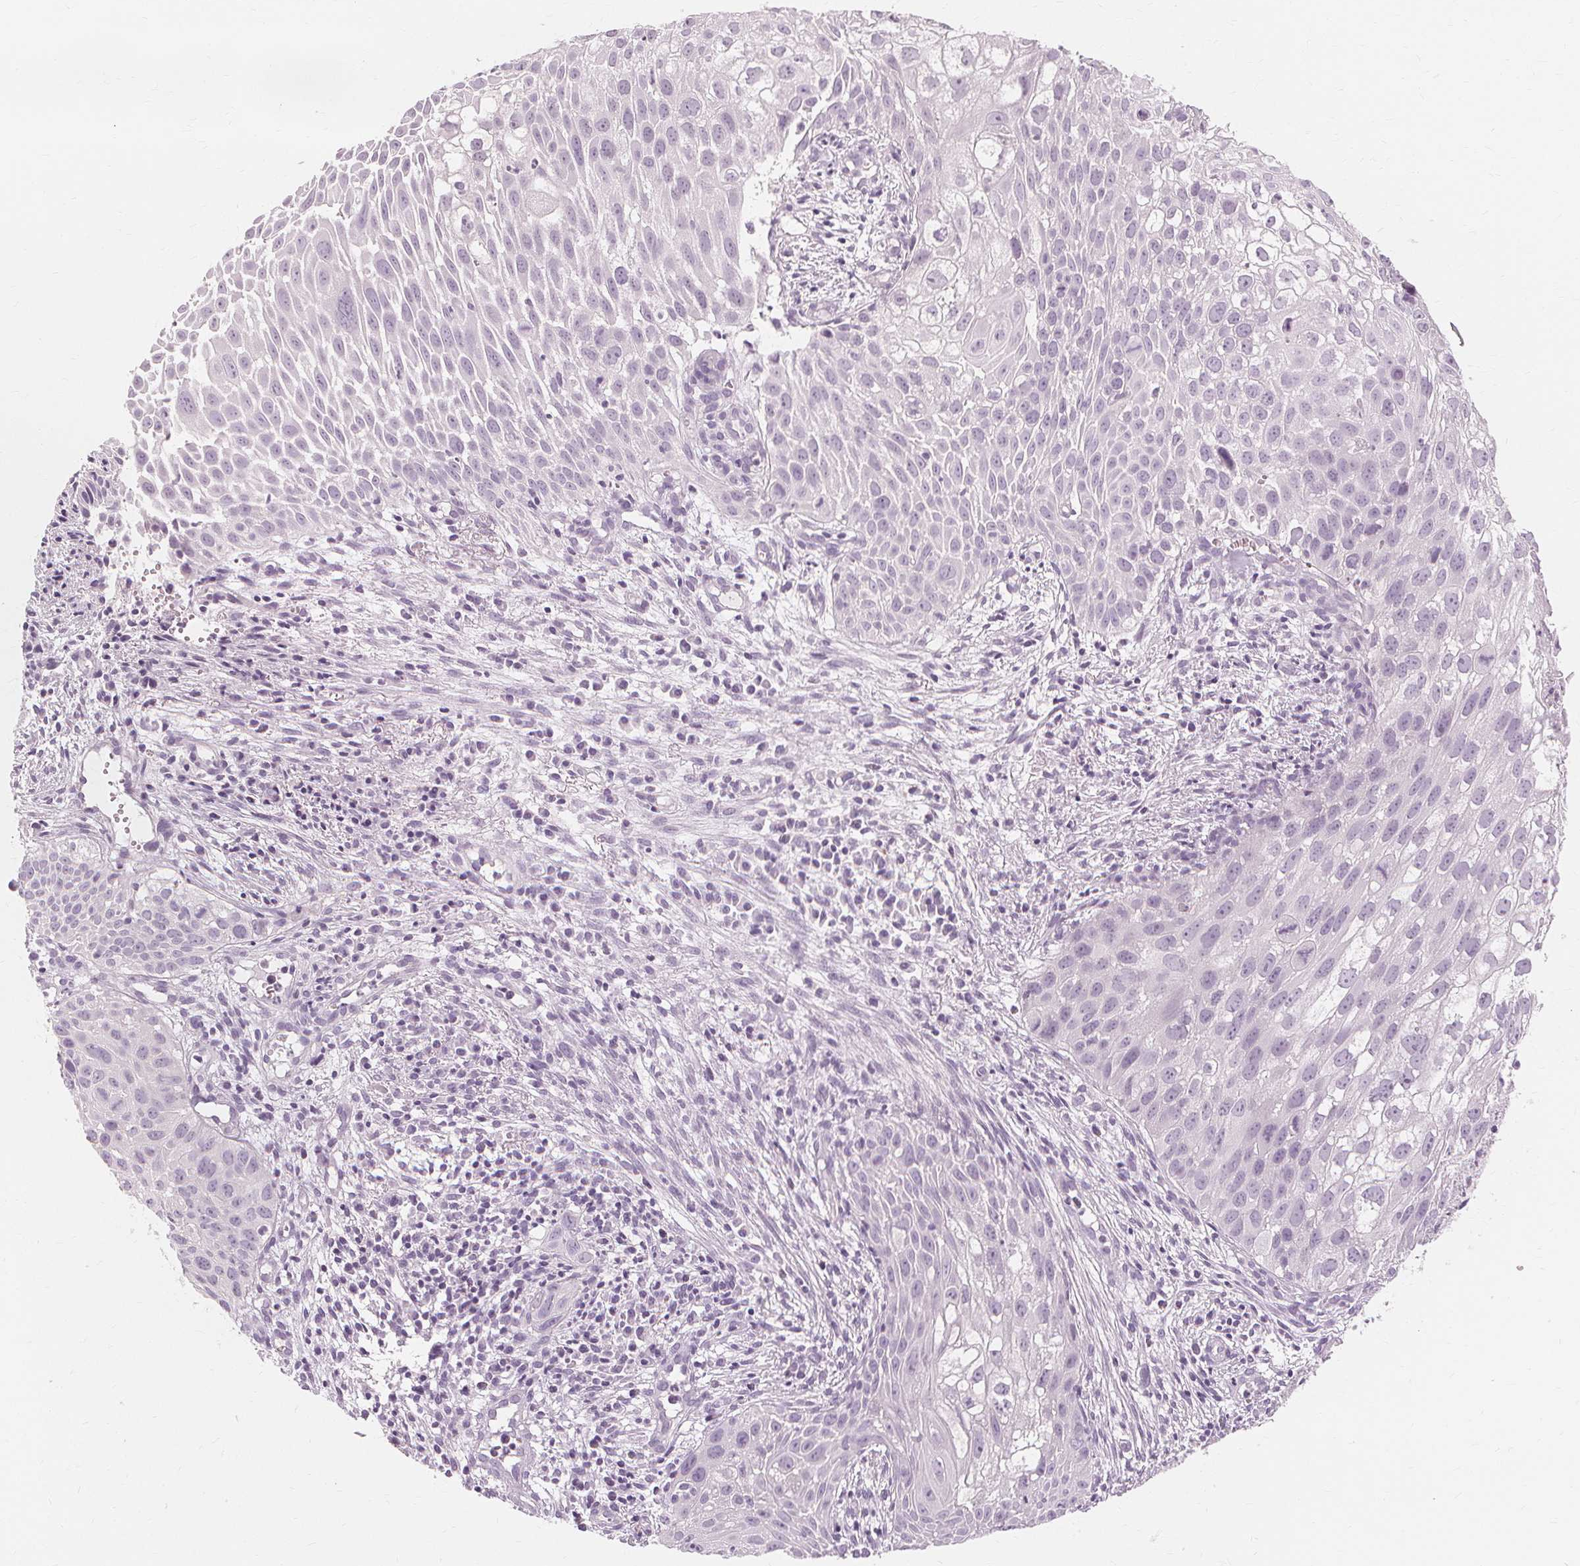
{"staining": {"intensity": "negative", "quantity": "none", "location": "none"}, "tissue": "cervical cancer", "cell_type": "Tumor cells", "image_type": "cancer", "snomed": [{"axis": "morphology", "description": "Squamous cell carcinoma, NOS"}, {"axis": "topography", "description": "Cervix"}], "caption": "An IHC histopathology image of cervical cancer (squamous cell carcinoma) is shown. There is no staining in tumor cells of cervical cancer (squamous cell carcinoma).", "gene": "MUC12", "patient": {"sex": "female", "age": 53}}